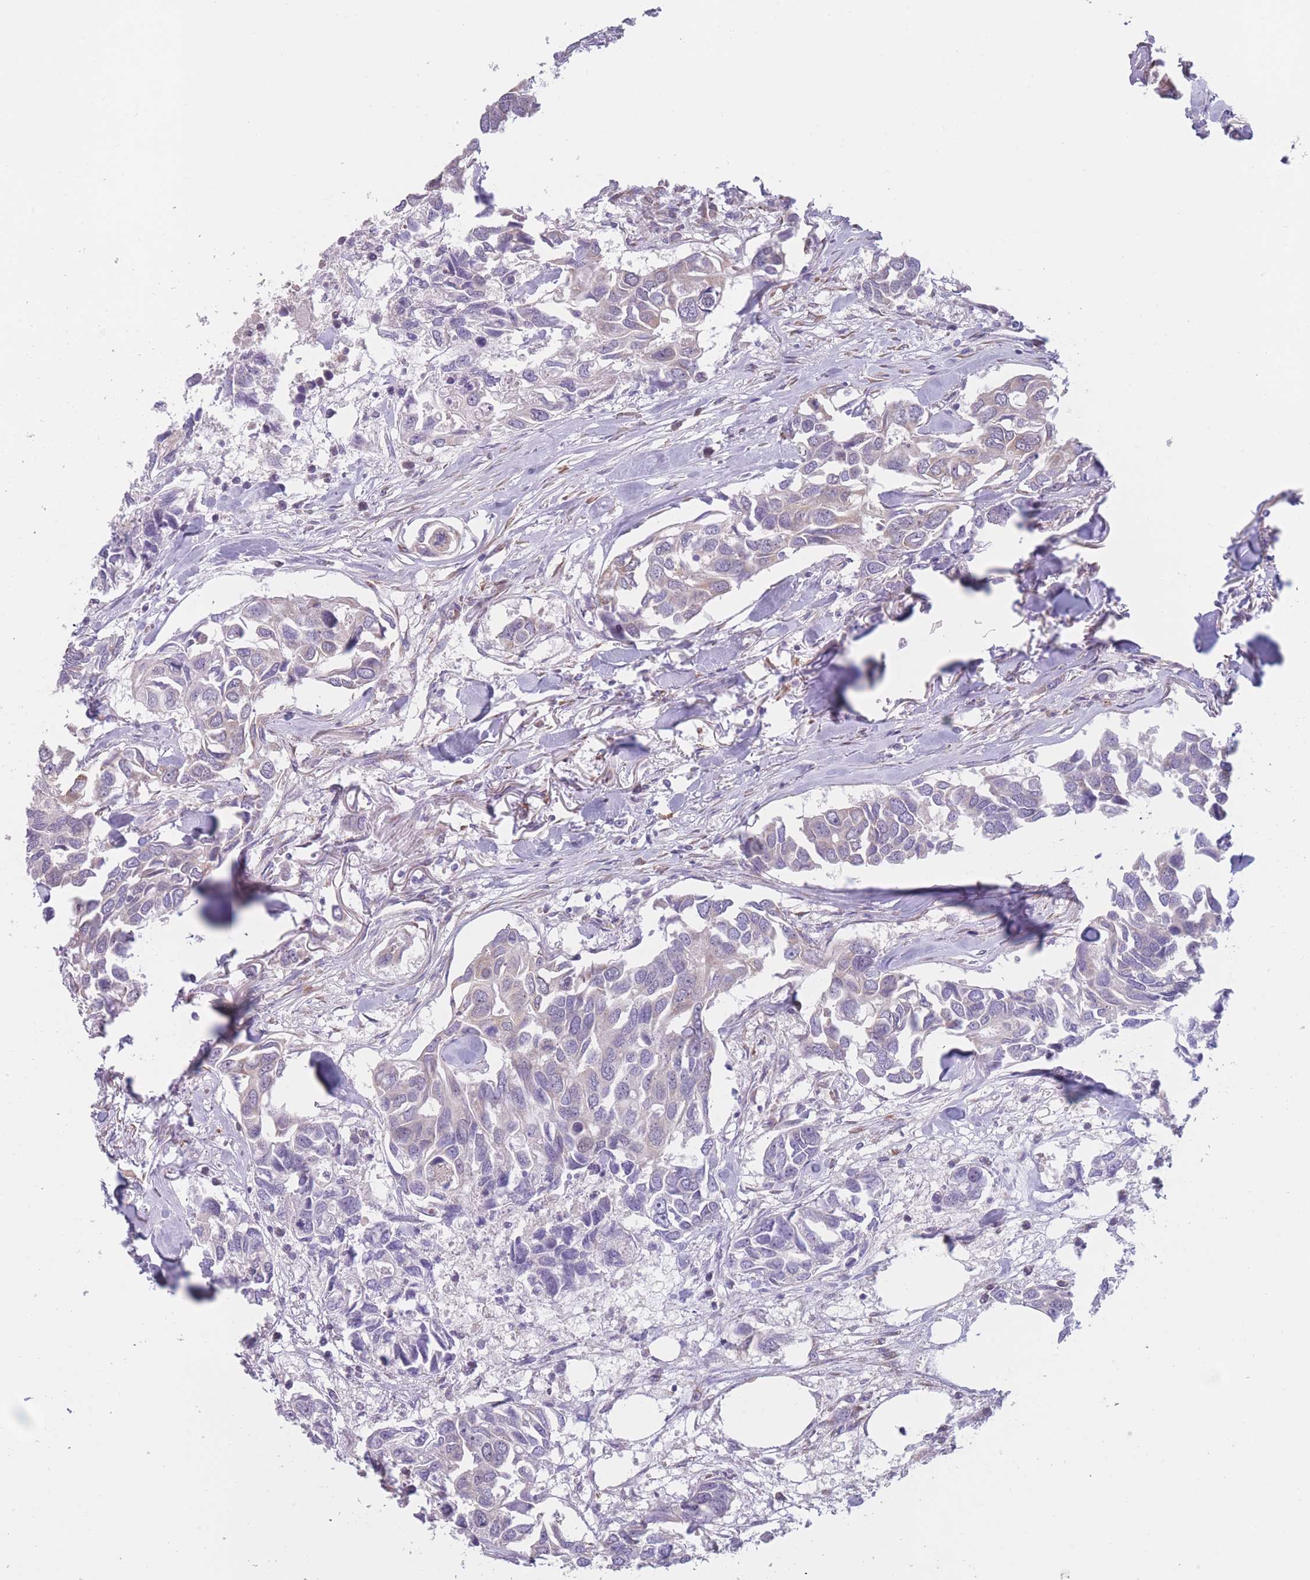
{"staining": {"intensity": "negative", "quantity": "none", "location": "none"}, "tissue": "breast cancer", "cell_type": "Tumor cells", "image_type": "cancer", "snomed": [{"axis": "morphology", "description": "Duct carcinoma"}, {"axis": "topography", "description": "Breast"}], "caption": "Human breast cancer (invasive ductal carcinoma) stained for a protein using immunohistochemistry (IHC) exhibits no expression in tumor cells.", "gene": "COL27A1", "patient": {"sex": "female", "age": 83}}